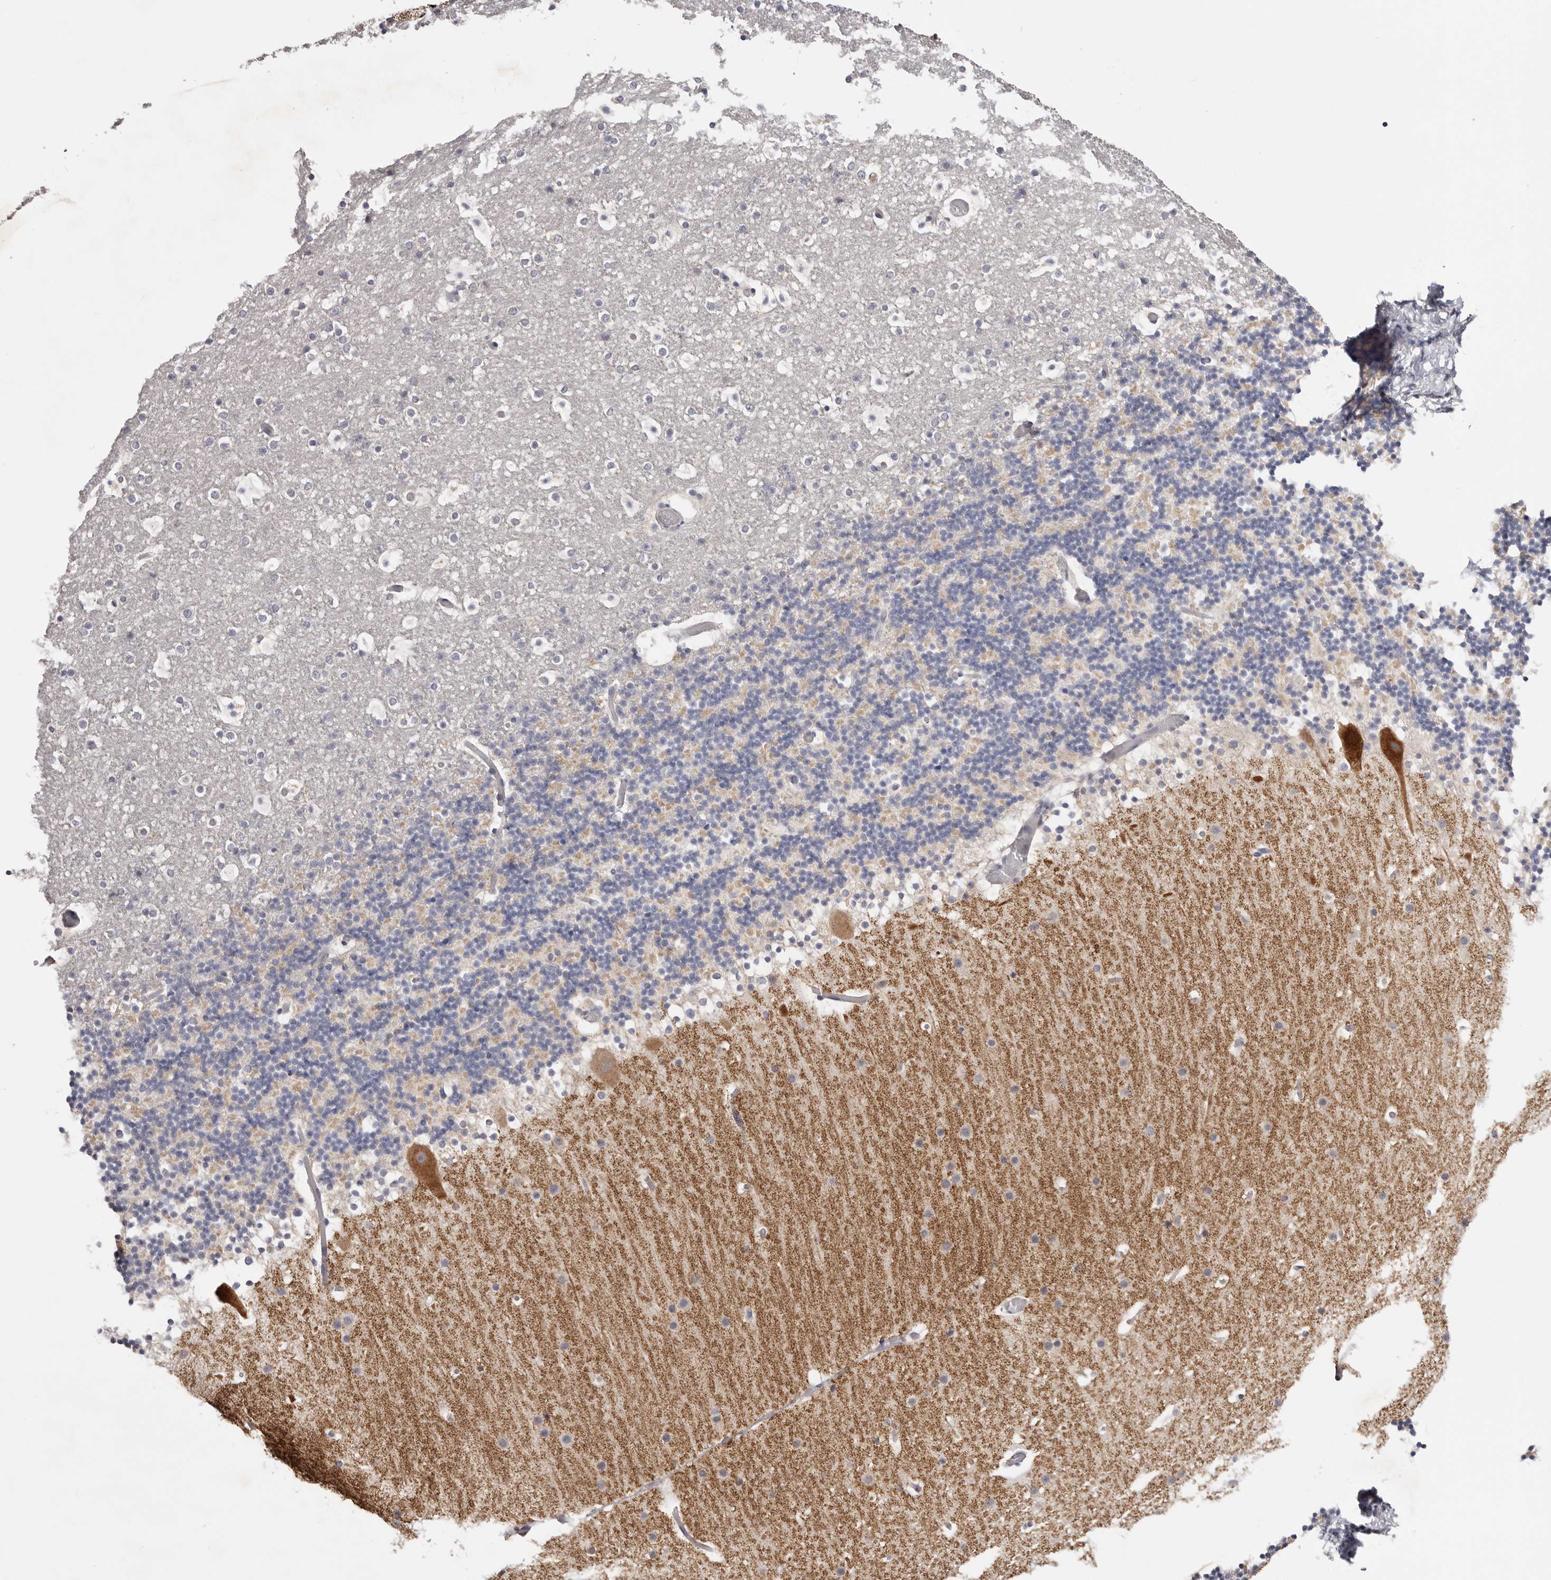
{"staining": {"intensity": "negative", "quantity": "none", "location": "none"}, "tissue": "cerebellum", "cell_type": "Cells in granular layer", "image_type": "normal", "snomed": [{"axis": "morphology", "description": "Normal tissue, NOS"}, {"axis": "topography", "description": "Cerebellum"}], "caption": "Human cerebellum stained for a protein using immunohistochemistry shows no expression in cells in granular layer.", "gene": "CCDC190", "patient": {"sex": "male", "age": 57}}